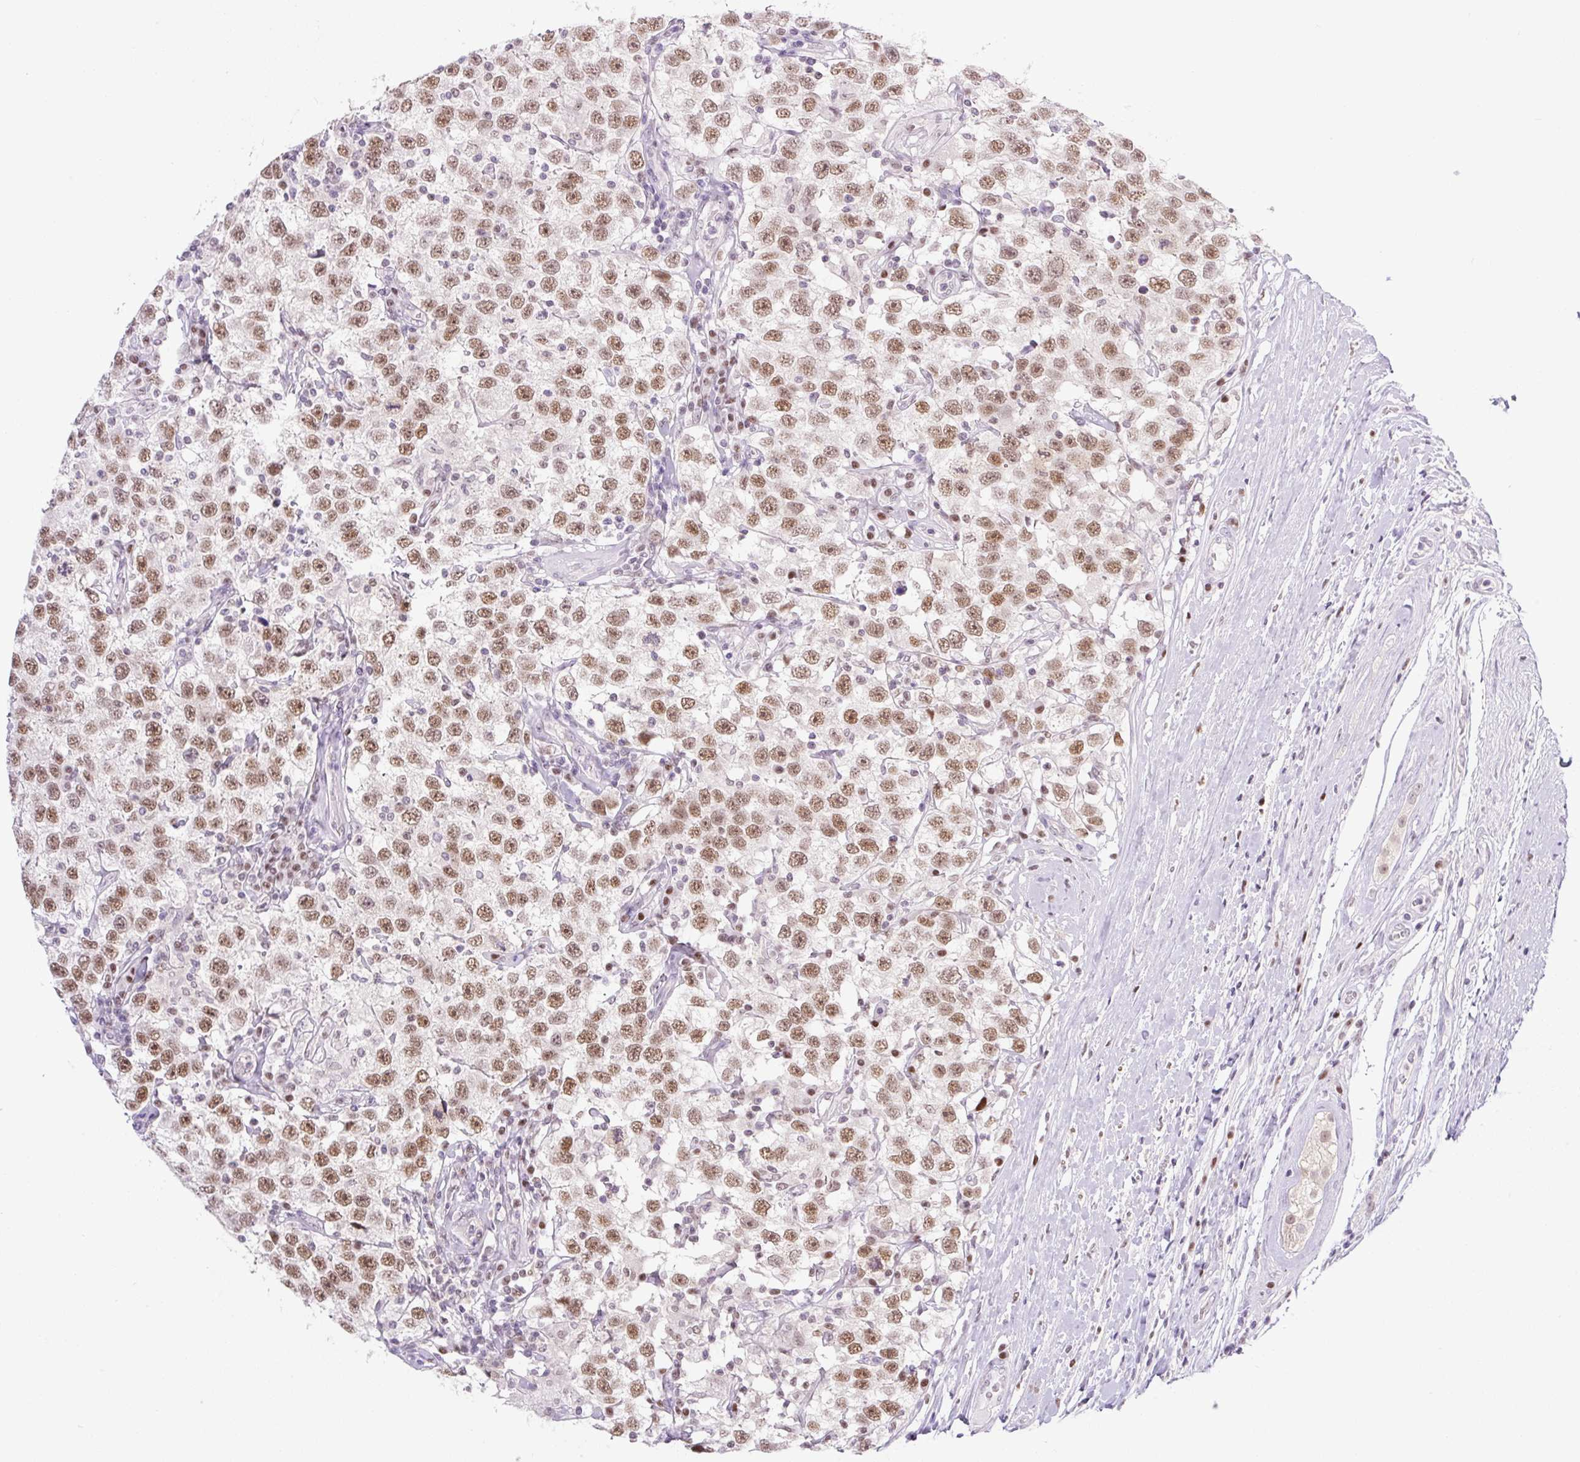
{"staining": {"intensity": "moderate", "quantity": ">75%", "location": "nuclear"}, "tissue": "testis cancer", "cell_type": "Tumor cells", "image_type": "cancer", "snomed": [{"axis": "morphology", "description": "Seminoma, NOS"}, {"axis": "topography", "description": "Testis"}], "caption": "Human testis seminoma stained with a protein marker demonstrates moderate staining in tumor cells.", "gene": "TLE3", "patient": {"sex": "male", "age": 41}}